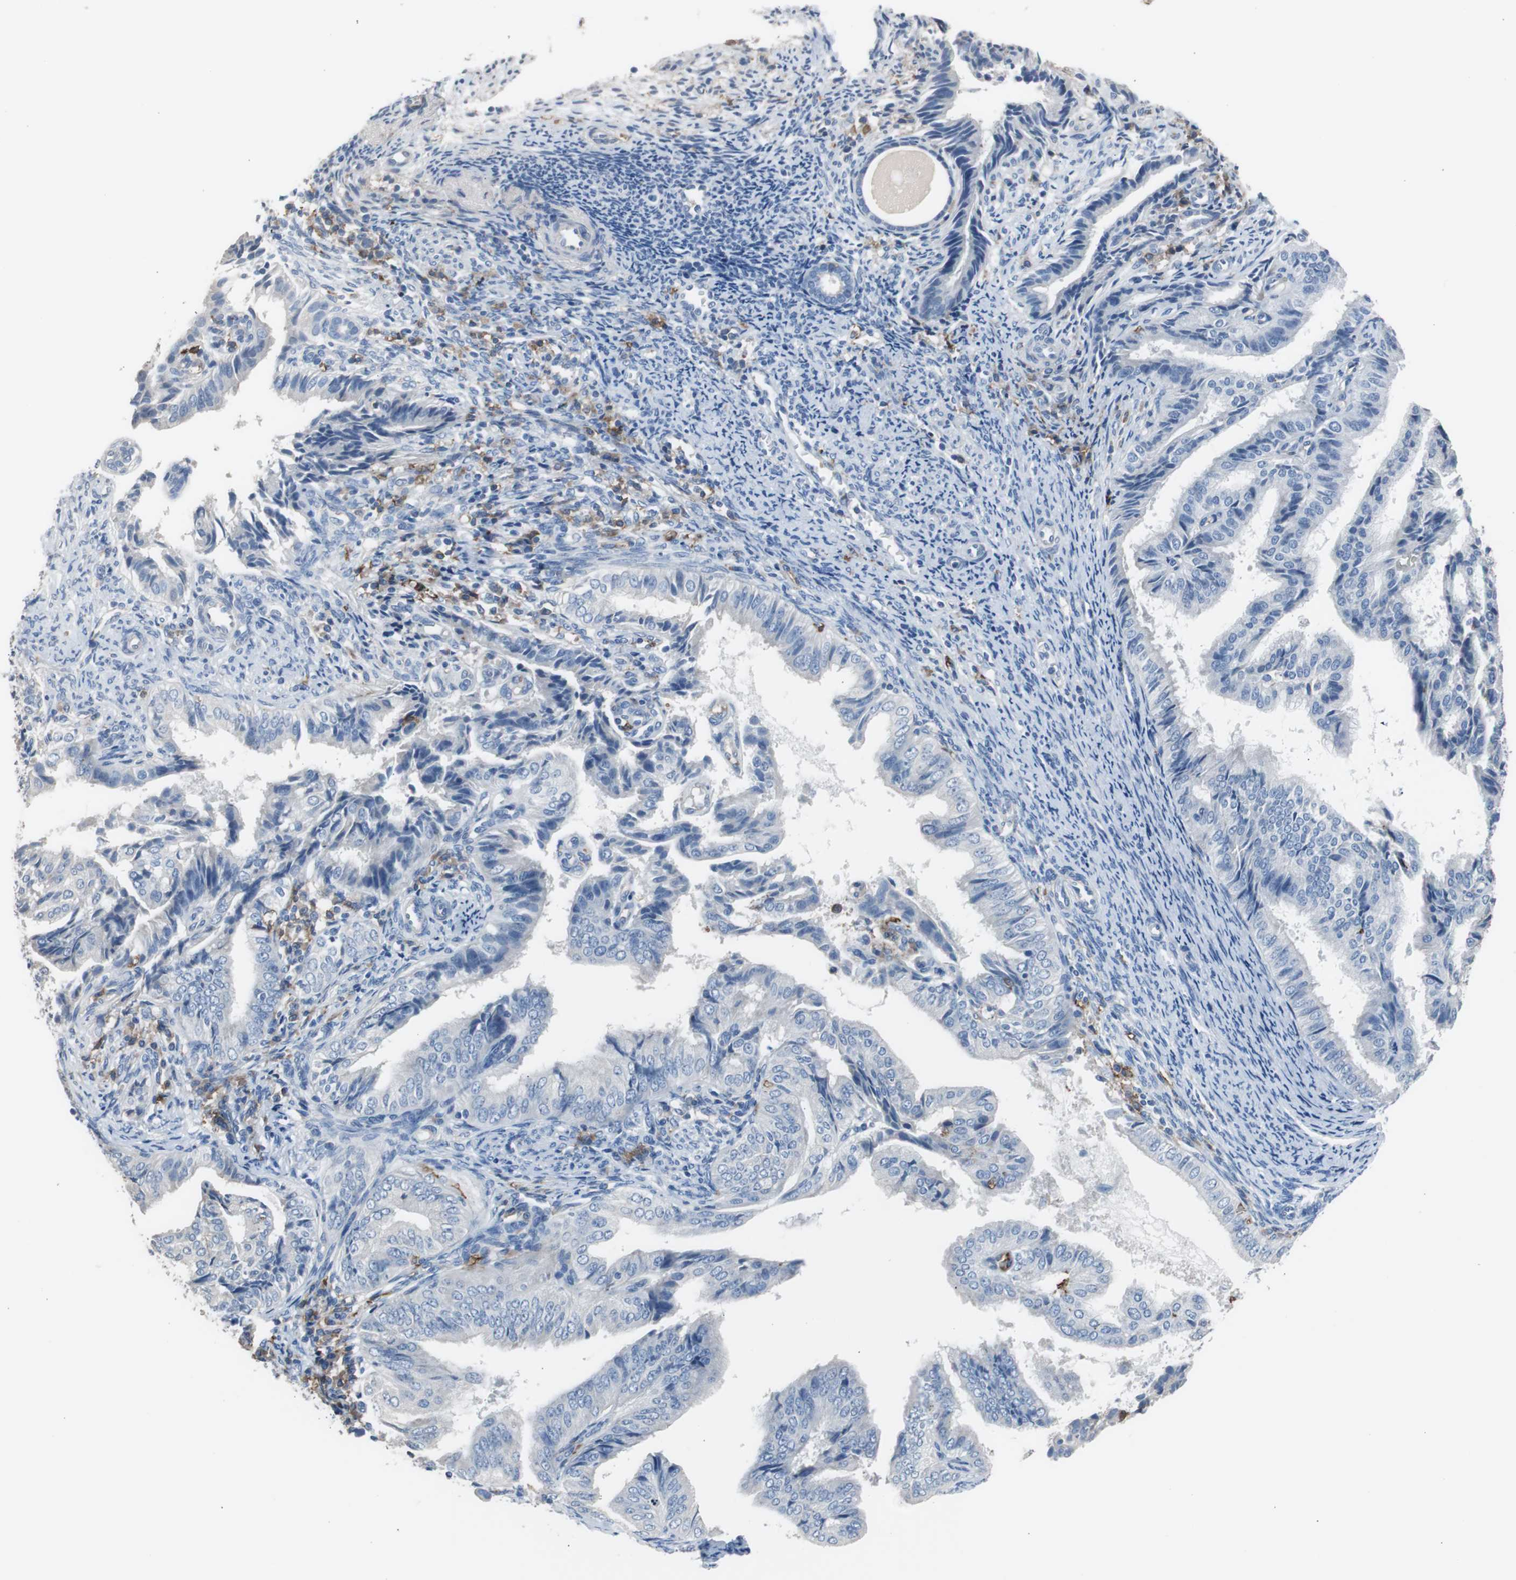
{"staining": {"intensity": "negative", "quantity": "none", "location": "none"}, "tissue": "endometrial cancer", "cell_type": "Tumor cells", "image_type": "cancer", "snomed": [{"axis": "morphology", "description": "Adenocarcinoma, NOS"}, {"axis": "topography", "description": "Endometrium"}], "caption": "Immunohistochemistry histopathology image of adenocarcinoma (endometrial) stained for a protein (brown), which exhibits no positivity in tumor cells.", "gene": "FCGR2B", "patient": {"sex": "female", "age": 58}}